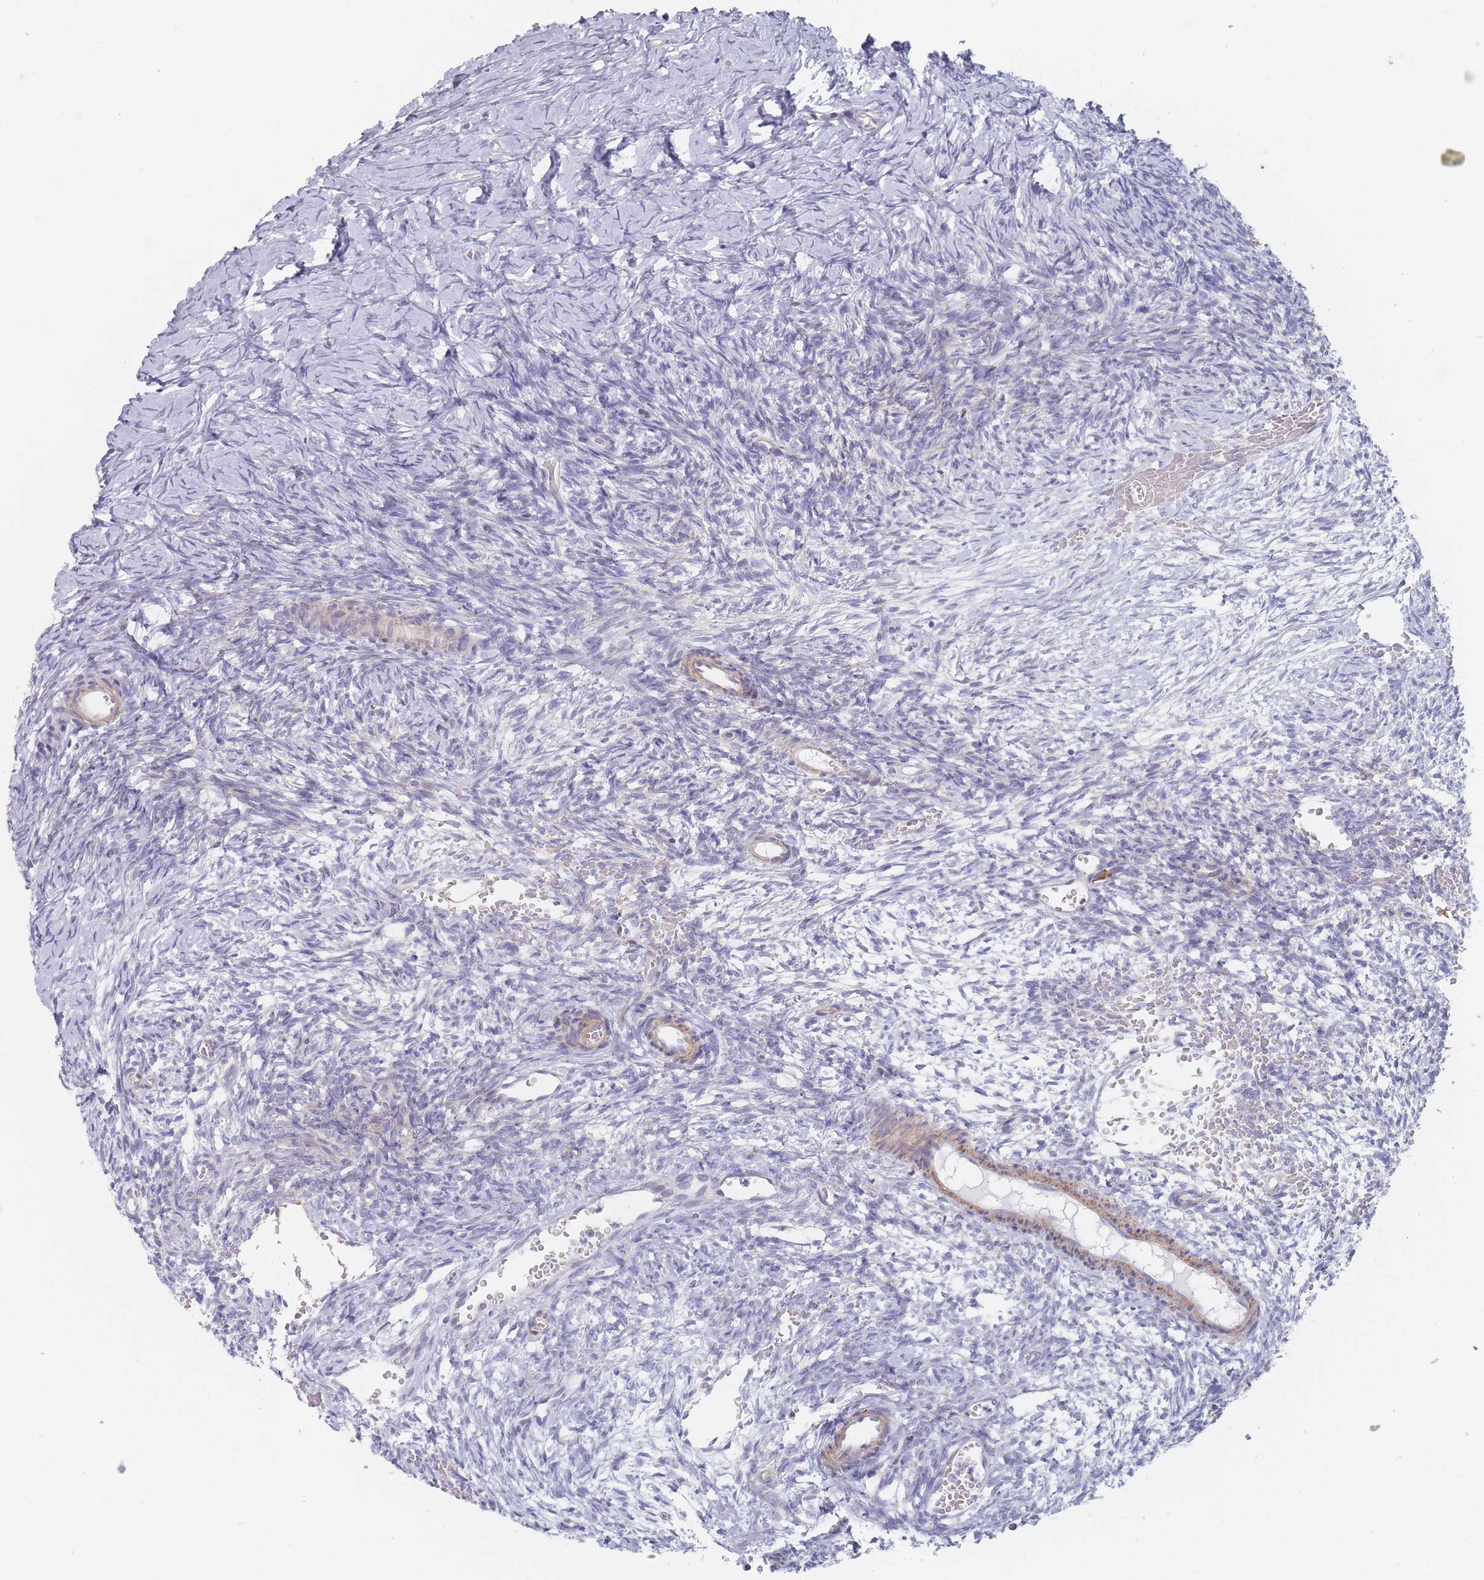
{"staining": {"intensity": "weak", "quantity": "25%-75%", "location": "cytoplasmic/membranous"}, "tissue": "ovary", "cell_type": "Follicle cells", "image_type": "normal", "snomed": [{"axis": "morphology", "description": "Normal tissue, NOS"}, {"axis": "topography", "description": "Ovary"}], "caption": "IHC photomicrograph of normal human ovary stained for a protein (brown), which displays low levels of weak cytoplasmic/membranous staining in about 25%-75% of follicle cells.", "gene": "ERBIN", "patient": {"sex": "female", "age": 39}}